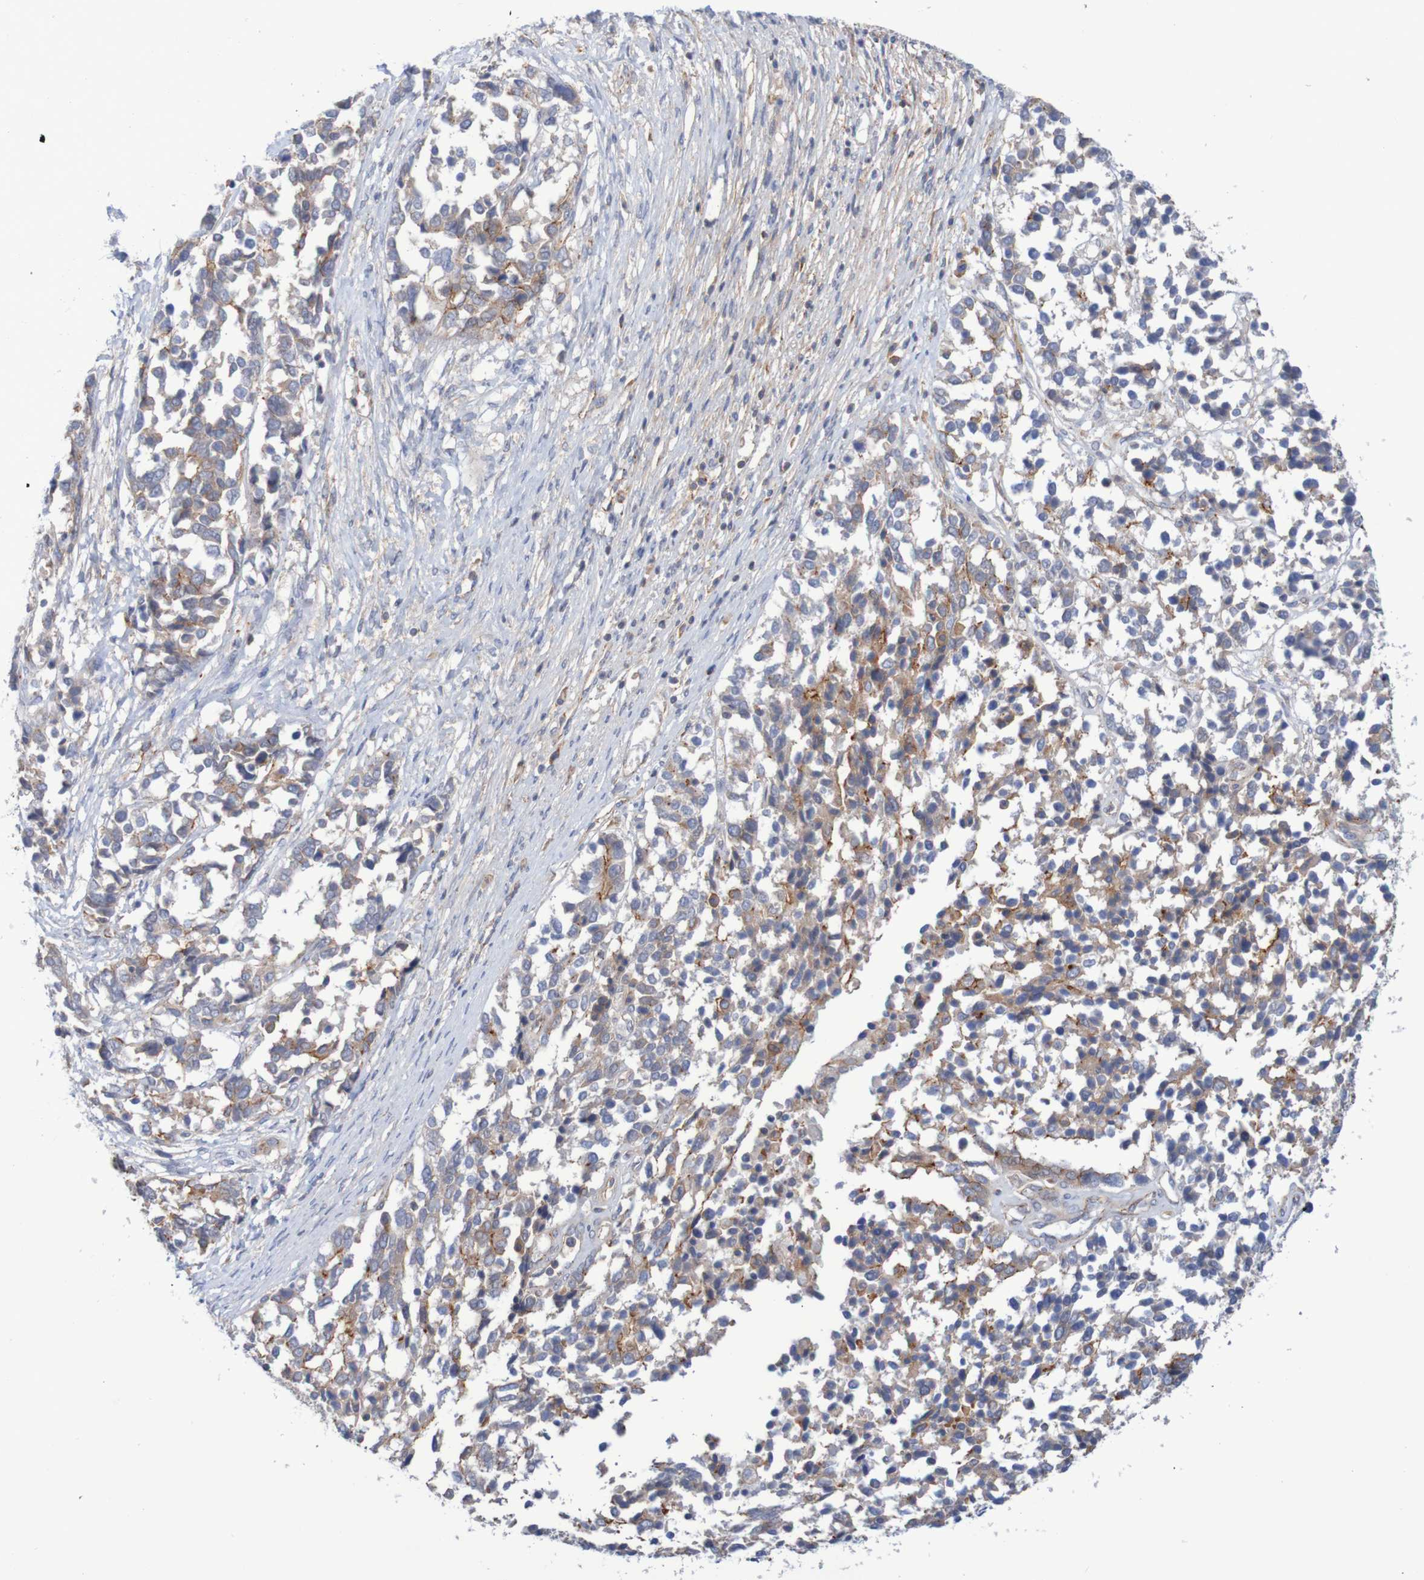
{"staining": {"intensity": "moderate", "quantity": "25%-75%", "location": "cytoplasmic/membranous"}, "tissue": "ovarian cancer", "cell_type": "Tumor cells", "image_type": "cancer", "snomed": [{"axis": "morphology", "description": "Cystadenocarcinoma, serous, NOS"}, {"axis": "topography", "description": "Ovary"}], "caption": "Ovarian cancer (serous cystadenocarcinoma) stained with immunohistochemistry shows moderate cytoplasmic/membranous staining in approximately 25%-75% of tumor cells.", "gene": "NECTIN2", "patient": {"sex": "female", "age": 44}}